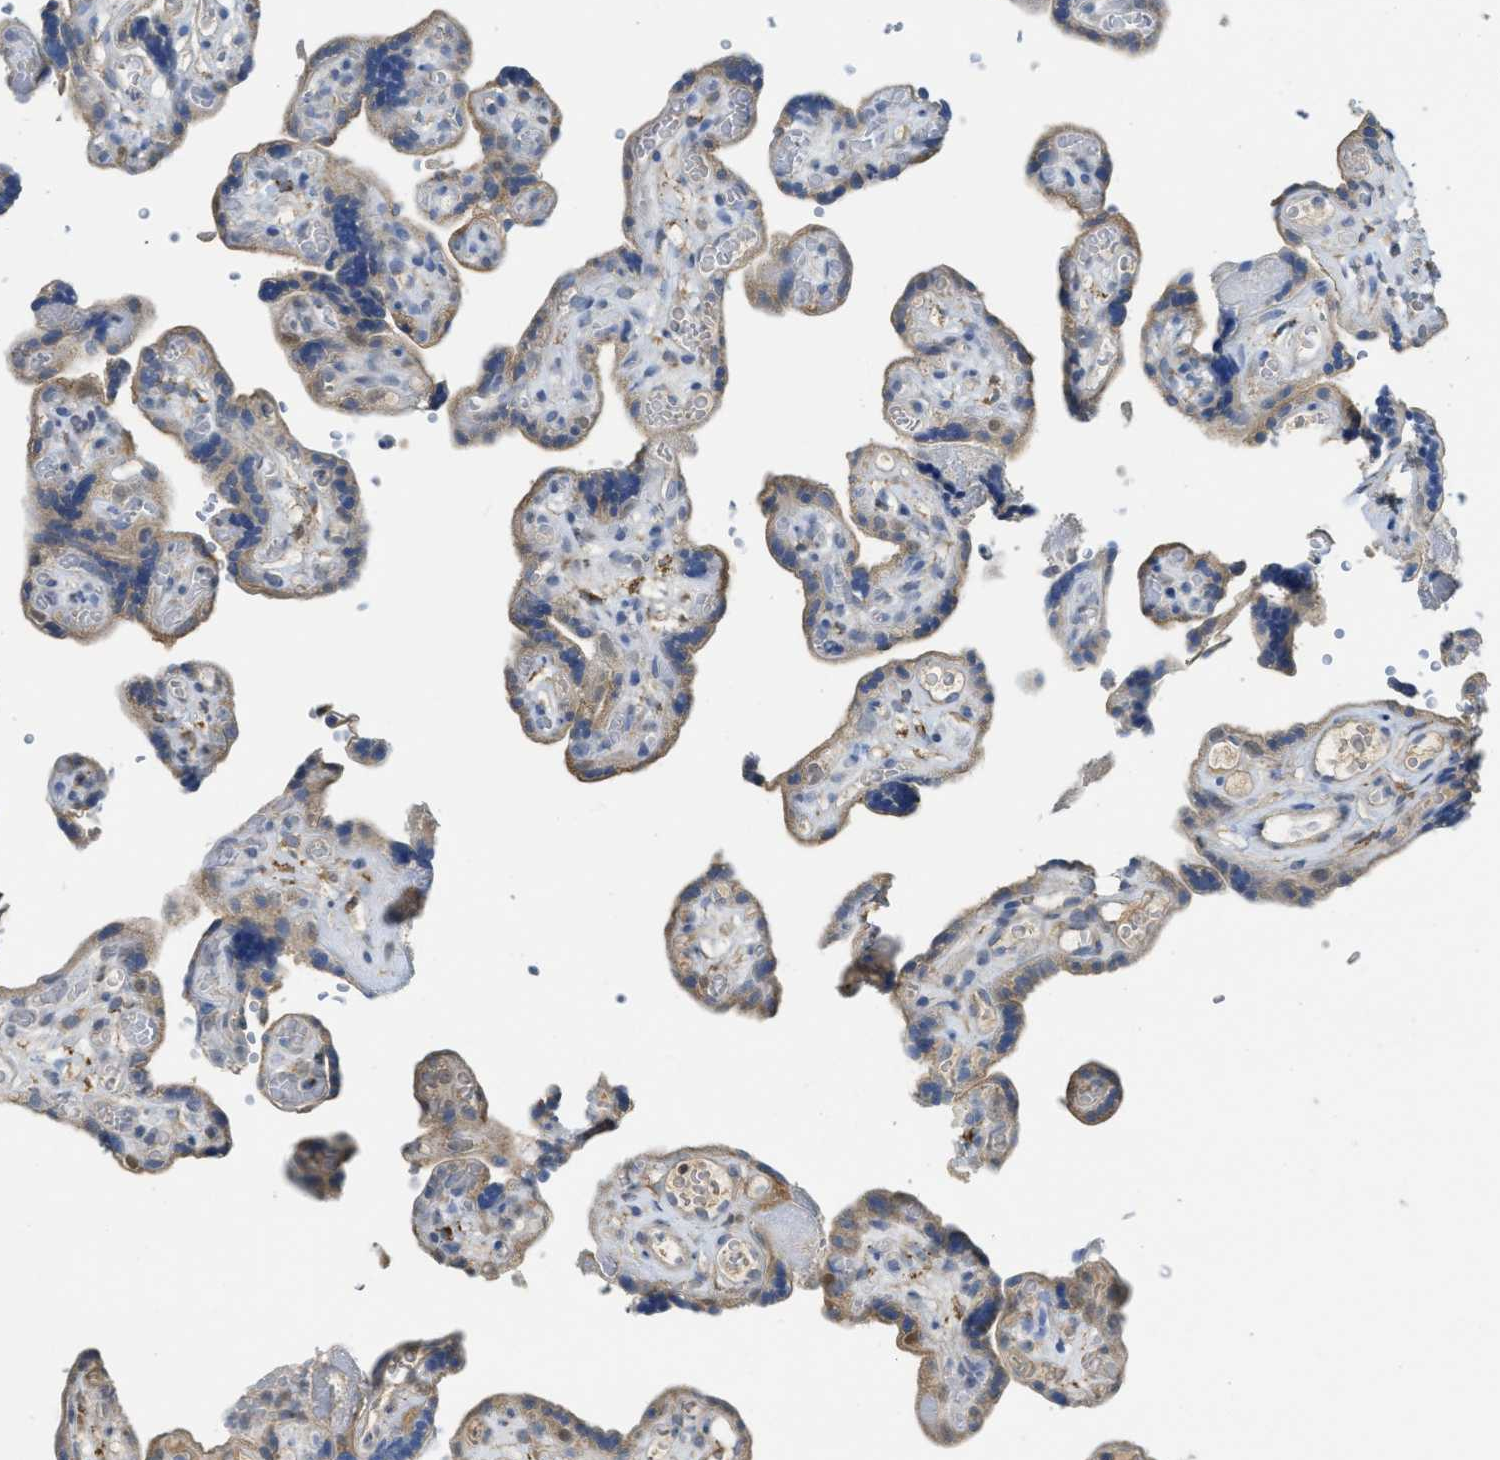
{"staining": {"intensity": "moderate", "quantity": ">75%", "location": "cytoplasmic/membranous"}, "tissue": "placenta", "cell_type": "Decidual cells", "image_type": "normal", "snomed": [{"axis": "morphology", "description": "Normal tissue, NOS"}, {"axis": "topography", "description": "Placenta"}], "caption": "Placenta stained with a brown dye displays moderate cytoplasmic/membranous positive expression in approximately >75% of decidual cells.", "gene": "SFXN2", "patient": {"sex": "female", "age": 30}}